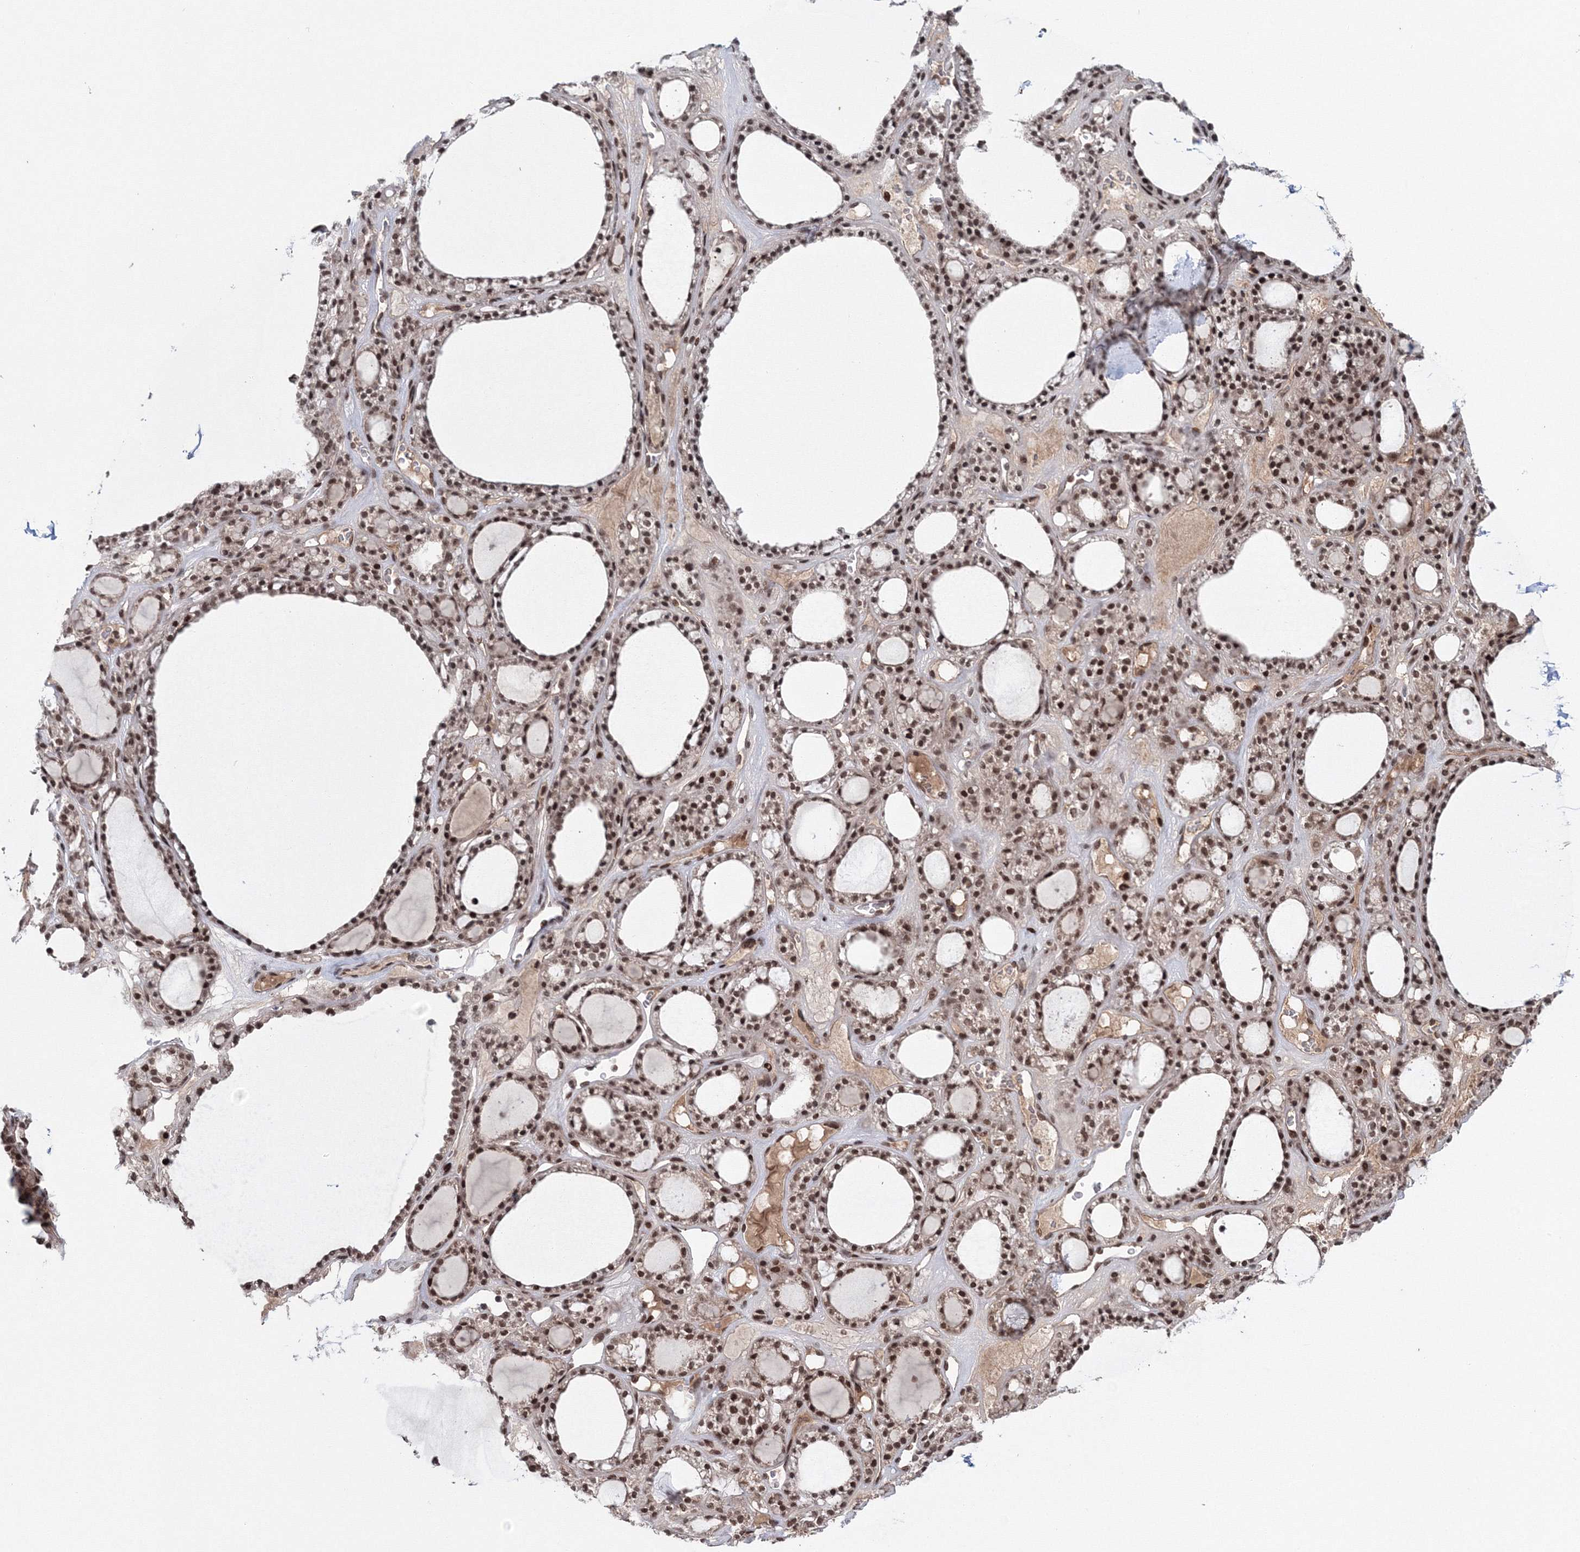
{"staining": {"intensity": "moderate", "quantity": ">75%", "location": "nuclear"}, "tissue": "thyroid gland", "cell_type": "Glandular cells", "image_type": "normal", "snomed": [{"axis": "morphology", "description": "Normal tissue, NOS"}, {"axis": "topography", "description": "Thyroid gland"}], "caption": "Brown immunohistochemical staining in normal thyroid gland exhibits moderate nuclear positivity in about >75% of glandular cells.", "gene": "NOA1", "patient": {"sex": "female", "age": 28}}